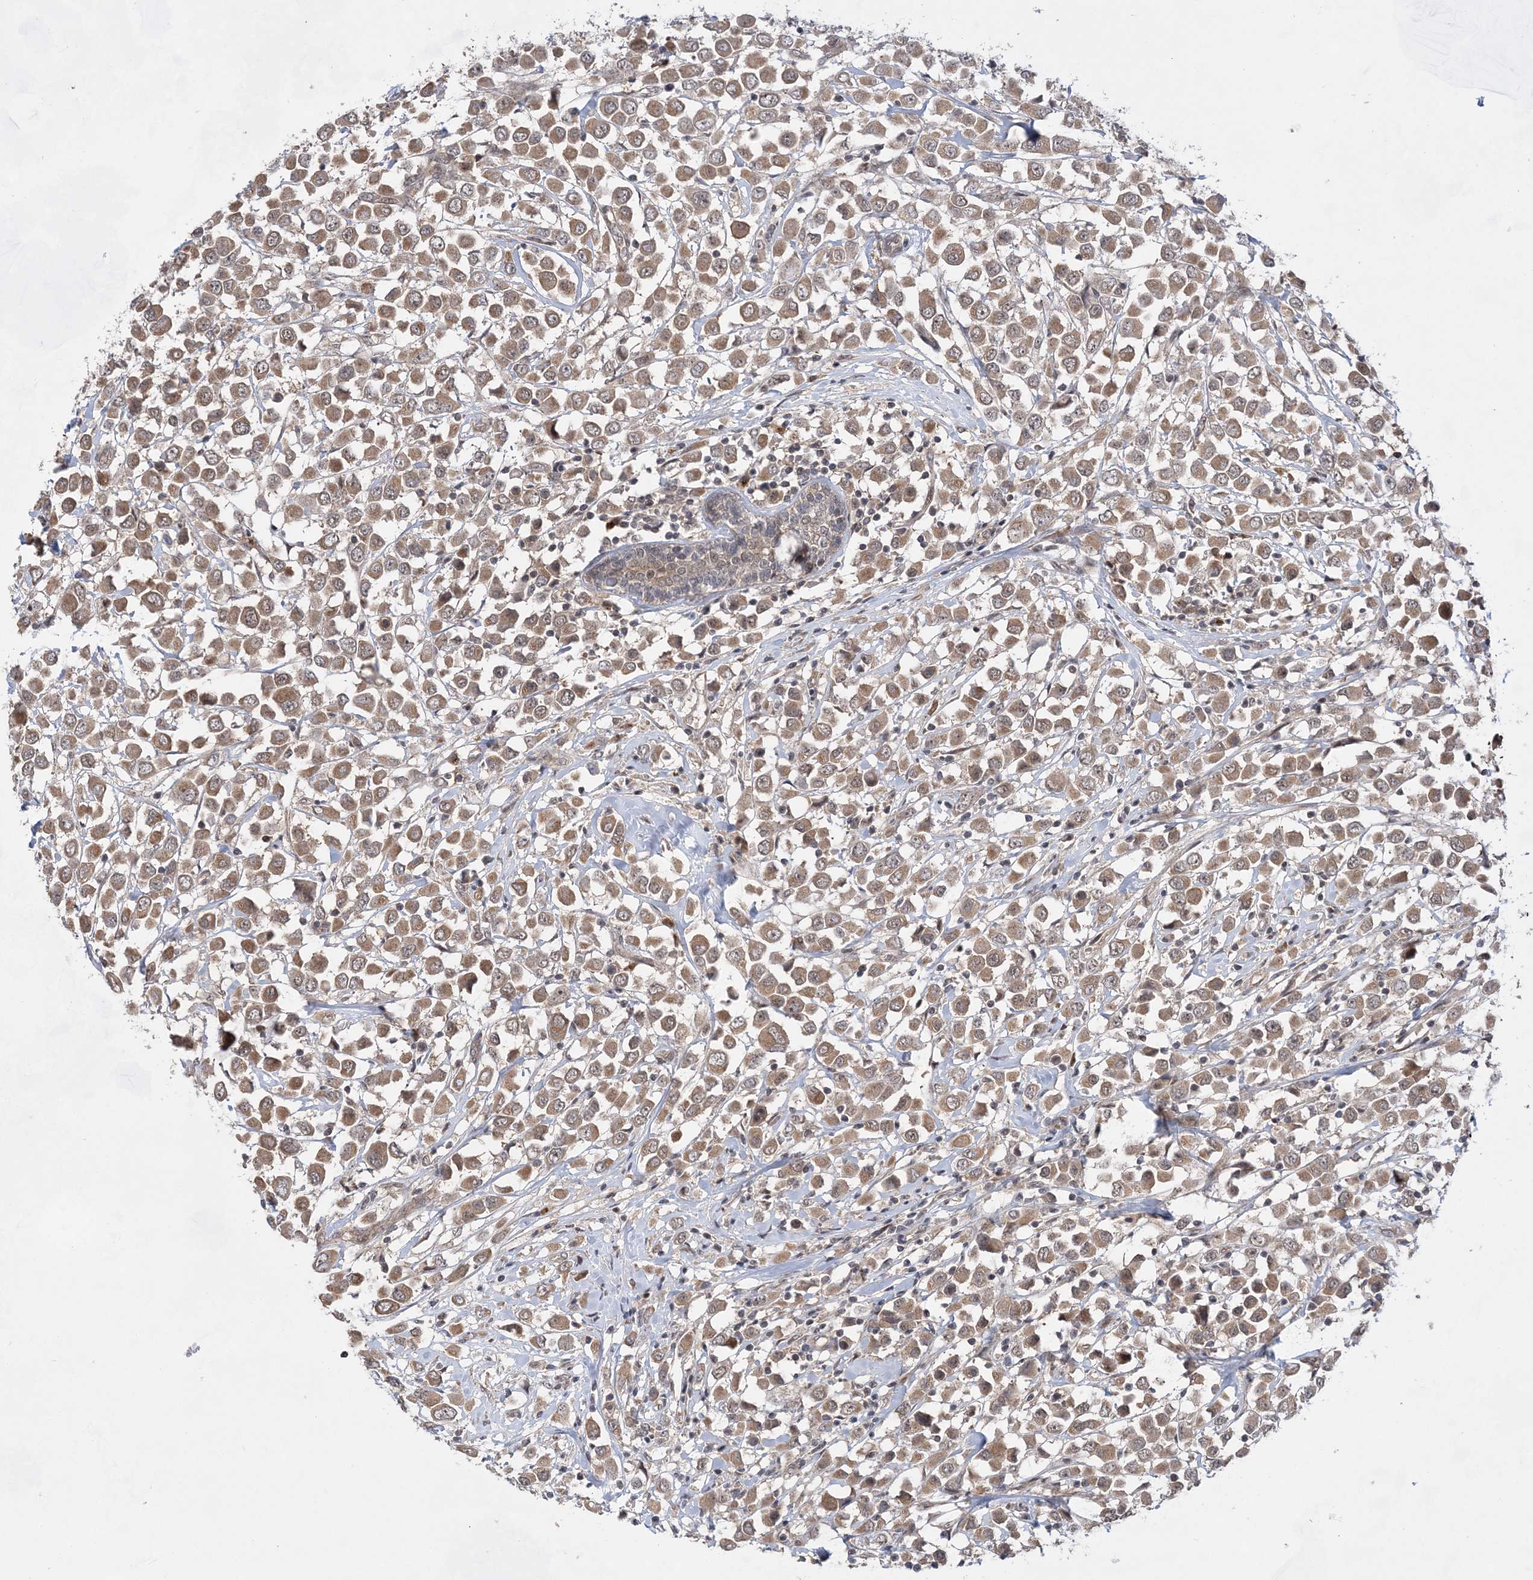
{"staining": {"intensity": "moderate", "quantity": ">75%", "location": "cytoplasmic/membranous"}, "tissue": "breast cancer", "cell_type": "Tumor cells", "image_type": "cancer", "snomed": [{"axis": "morphology", "description": "Duct carcinoma"}, {"axis": "topography", "description": "Breast"}], "caption": "This is a histology image of immunohistochemistry staining of breast intraductal carcinoma, which shows moderate staining in the cytoplasmic/membranous of tumor cells.", "gene": "ANAPC15", "patient": {"sex": "female", "age": 61}}